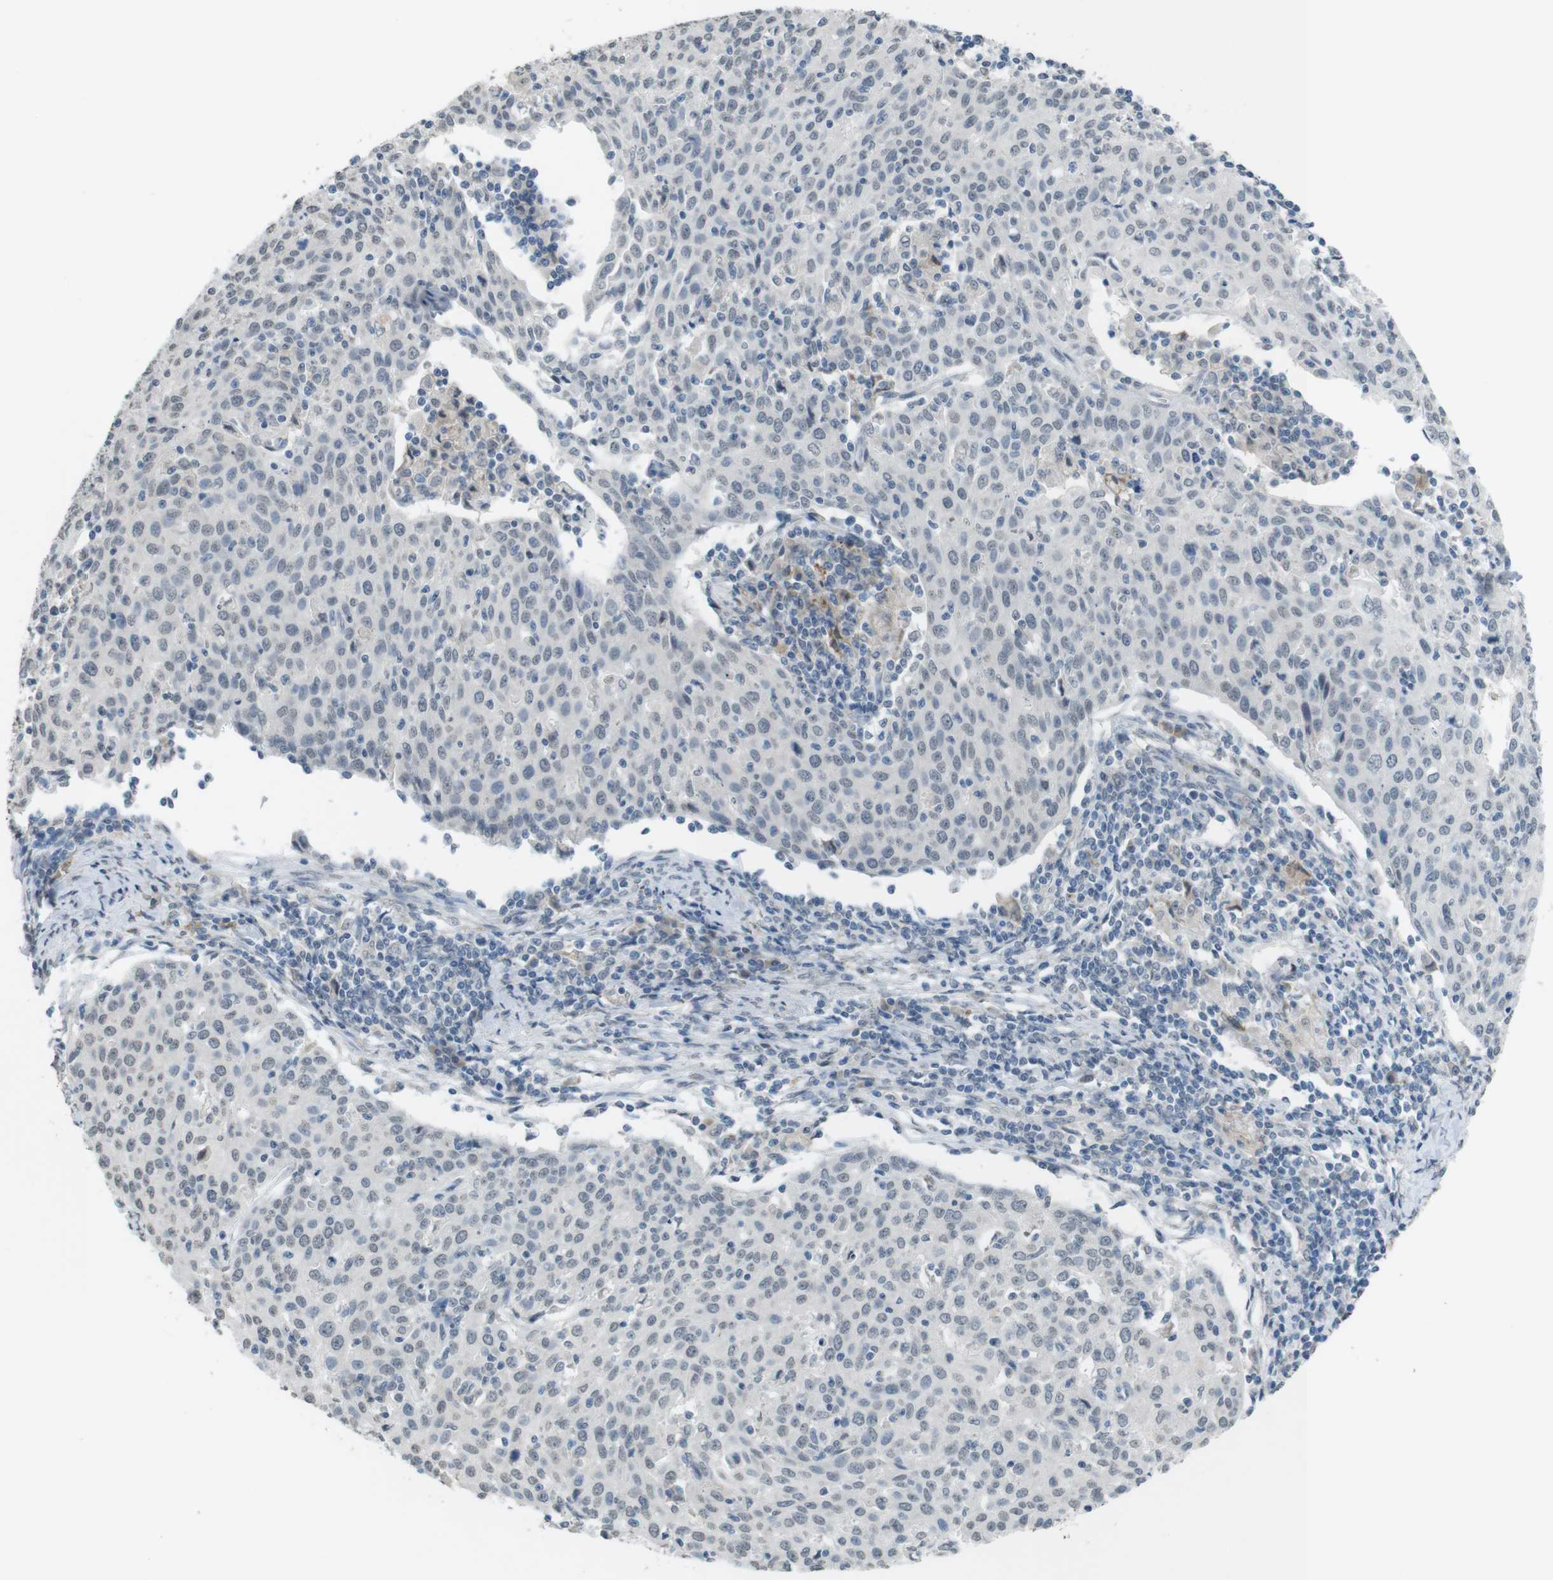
{"staining": {"intensity": "negative", "quantity": "none", "location": "none"}, "tissue": "cervical cancer", "cell_type": "Tumor cells", "image_type": "cancer", "snomed": [{"axis": "morphology", "description": "Squamous cell carcinoma, NOS"}, {"axis": "topography", "description": "Cervix"}], "caption": "An image of cervical cancer stained for a protein shows no brown staining in tumor cells. (DAB (3,3'-diaminobenzidine) immunohistochemistry (IHC) visualized using brightfield microscopy, high magnification).", "gene": "FZD10", "patient": {"sex": "female", "age": 38}}